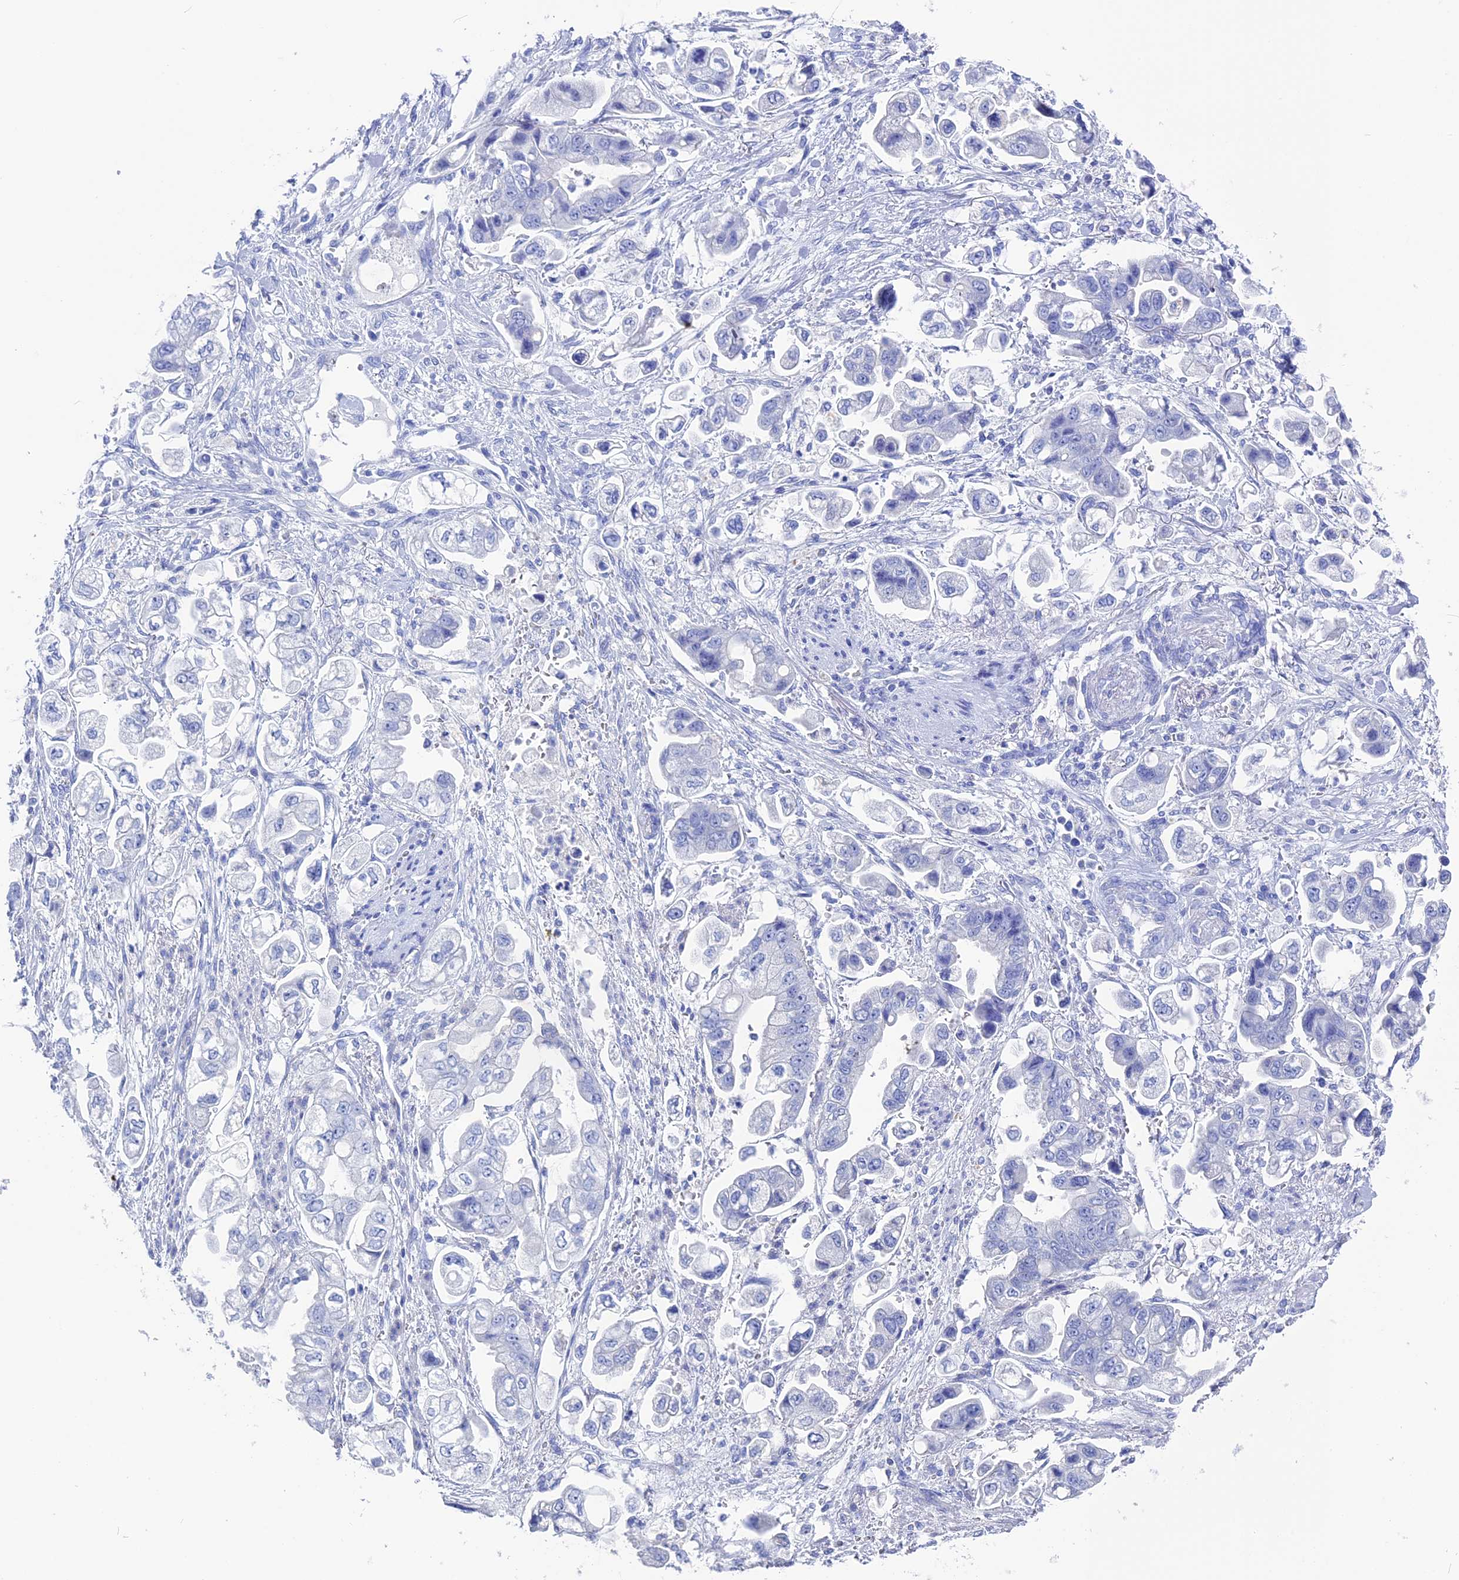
{"staining": {"intensity": "negative", "quantity": "none", "location": "none"}, "tissue": "stomach cancer", "cell_type": "Tumor cells", "image_type": "cancer", "snomed": [{"axis": "morphology", "description": "Adenocarcinoma, NOS"}, {"axis": "topography", "description": "Stomach"}], "caption": "This is an IHC image of stomach cancer (adenocarcinoma). There is no staining in tumor cells.", "gene": "UNC119", "patient": {"sex": "male", "age": 62}}